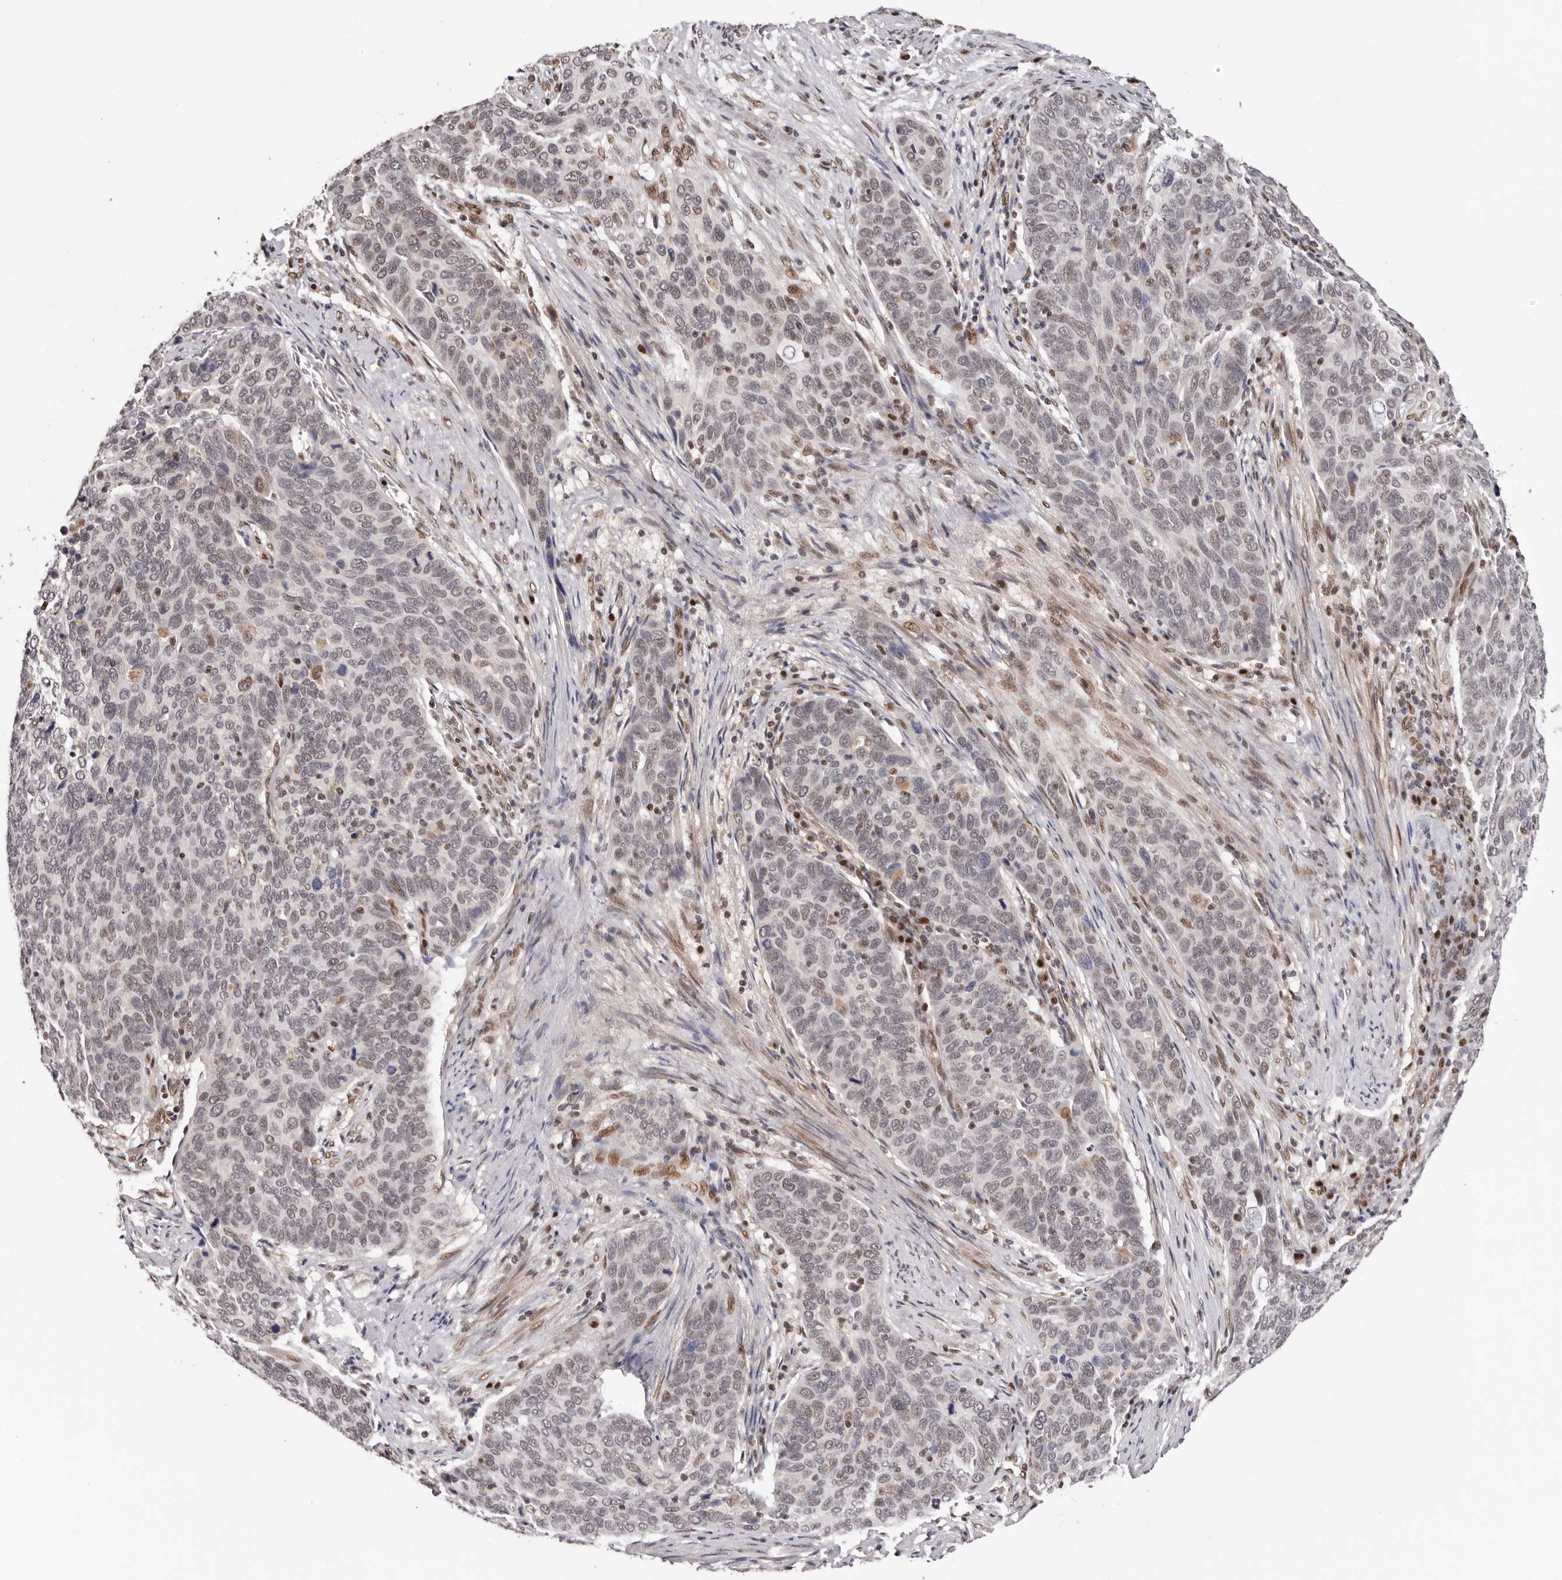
{"staining": {"intensity": "weak", "quantity": "<25%", "location": "nuclear"}, "tissue": "cervical cancer", "cell_type": "Tumor cells", "image_type": "cancer", "snomed": [{"axis": "morphology", "description": "Squamous cell carcinoma, NOS"}, {"axis": "topography", "description": "Cervix"}], "caption": "Photomicrograph shows no protein positivity in tumor cells of cervical cancer (squamous cell carcinoma) tissue.", "gene": "SMAD7", "patient": {"sex": "female", "age": 60}}